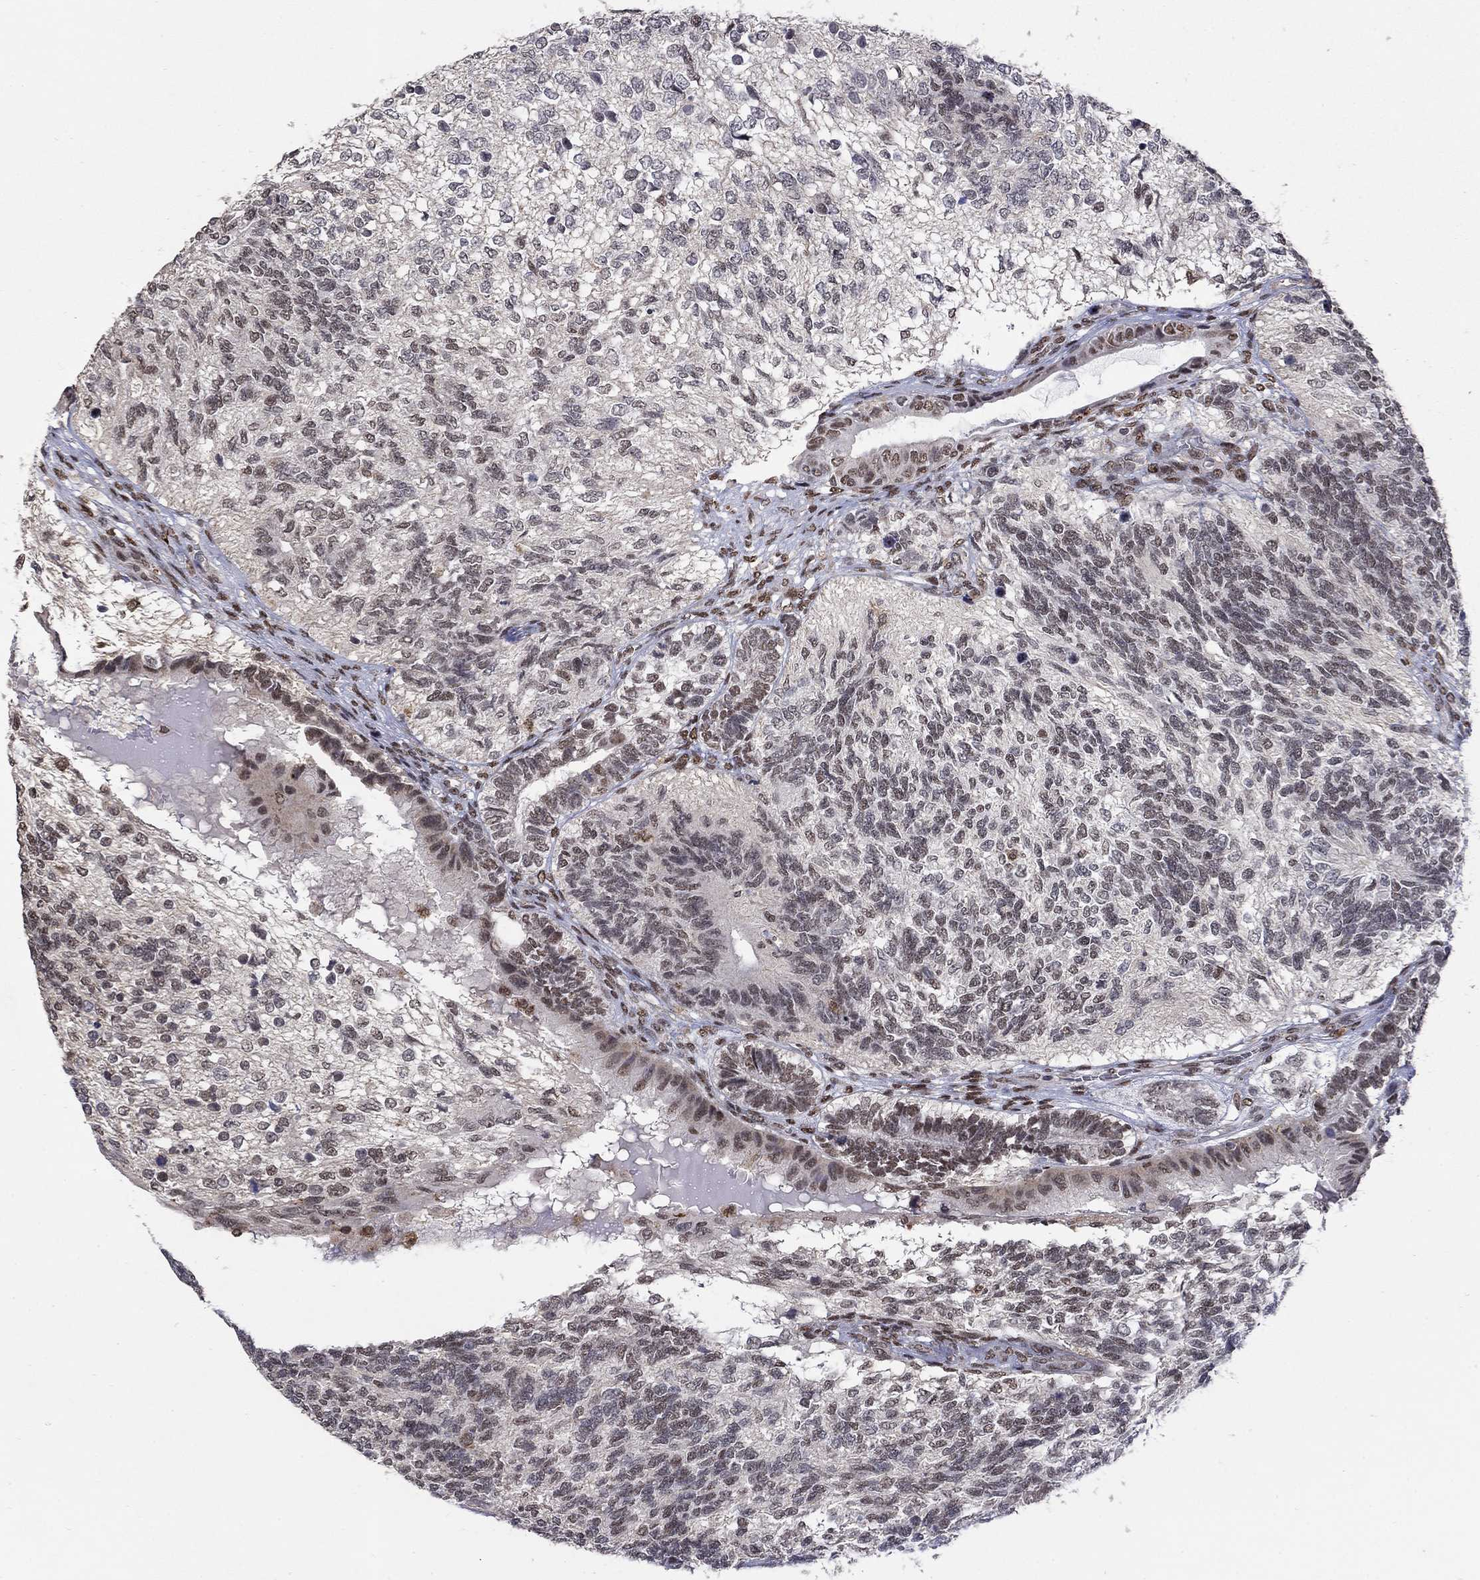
{"staining": {"intensity": "weak", "quantity": "25%-75%", "location": "nuclear"}, "tissue": "testis cancer", "cell_type": "Tumor cells", "image_type": "cancer", "snomed": [{"axis": "morphology", "description": "Seminoma, NOS"}, {"axis": "morphology", "description": "Carcinoma, Embryonal, NOS"}, {"axis": "topography", "description": "Testis"}], "caption": "Weak nuclear staining for a protein is seen in approximately 25%-75% of tumor cells of testis embryonal carcinoma using IHC.", "gene": "GRIA3", "patient": {"sex": "male", "age": 41}}